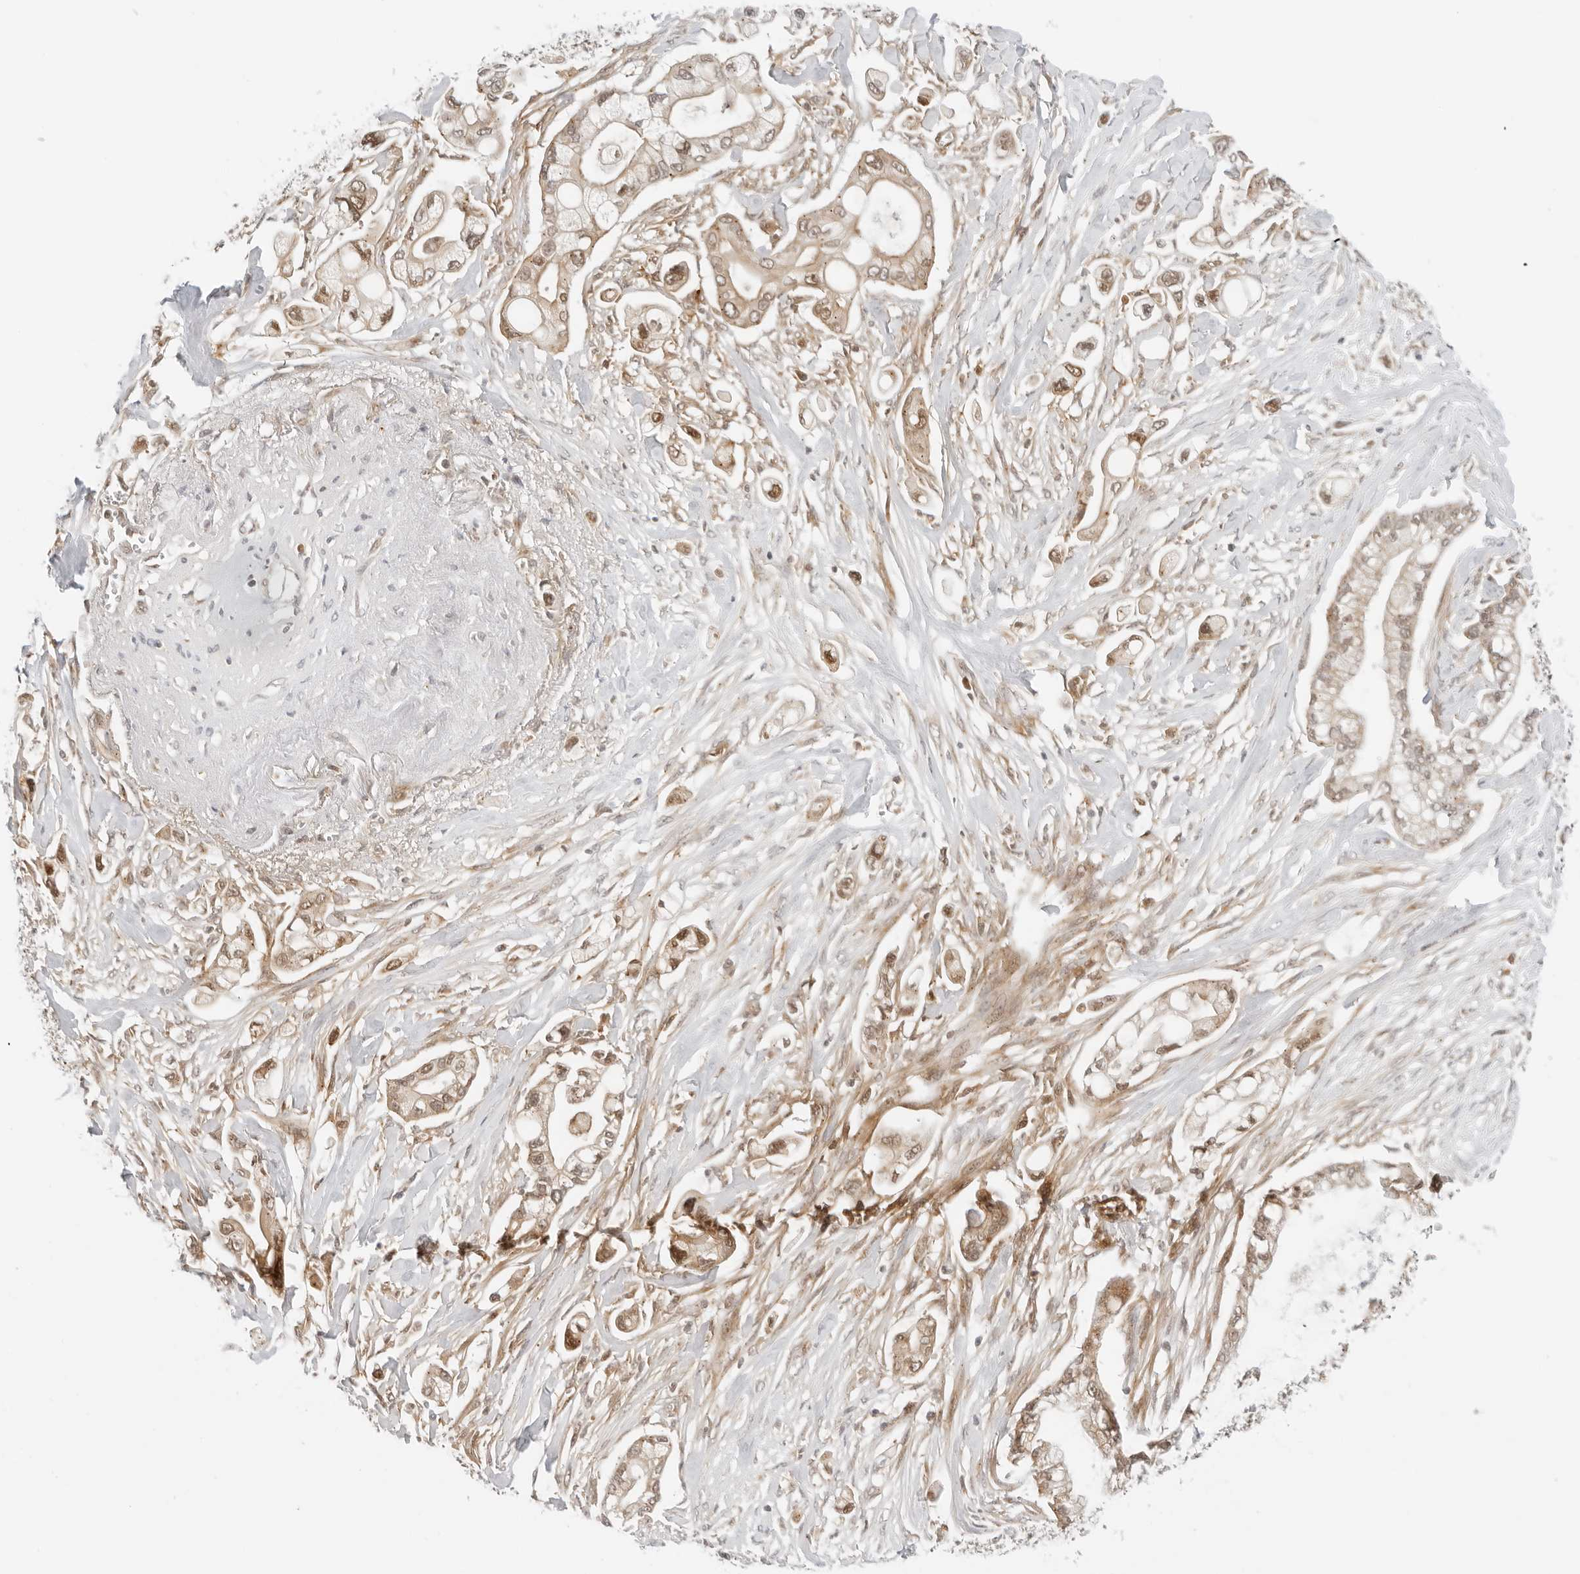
{"staining": {"intensity": "moderate", "quantity": ">75%", "location": "cytoplasmic/membranous,nuclear"}, "tissue": "pancreatic cancer", "cell_type": "Tumor cells", "image_type": "cancer", "snomed": [{"axis": "morphology", "description": "Adenocarcinoma, NOS"}, {"axis": "topography", "description": "Pancreas"}], "caption": "High-magnification brightfield microscopy of pancreatic cancer (adenocarcinoma) stained with DAB (3,3'-diaminobenzidine) (brown) and counterstained with hematoxylin (blue). tumor cells exhibit moderate cytoplasmic/membranous and nuclear expression is present in about>75% of cells. (DAB (3,3'-diaminobenzidine) = brown stain, brightfield microscopy at high magnification).", "gene": "RC3H1", "patient": {"sex": "male", "age": 68}}